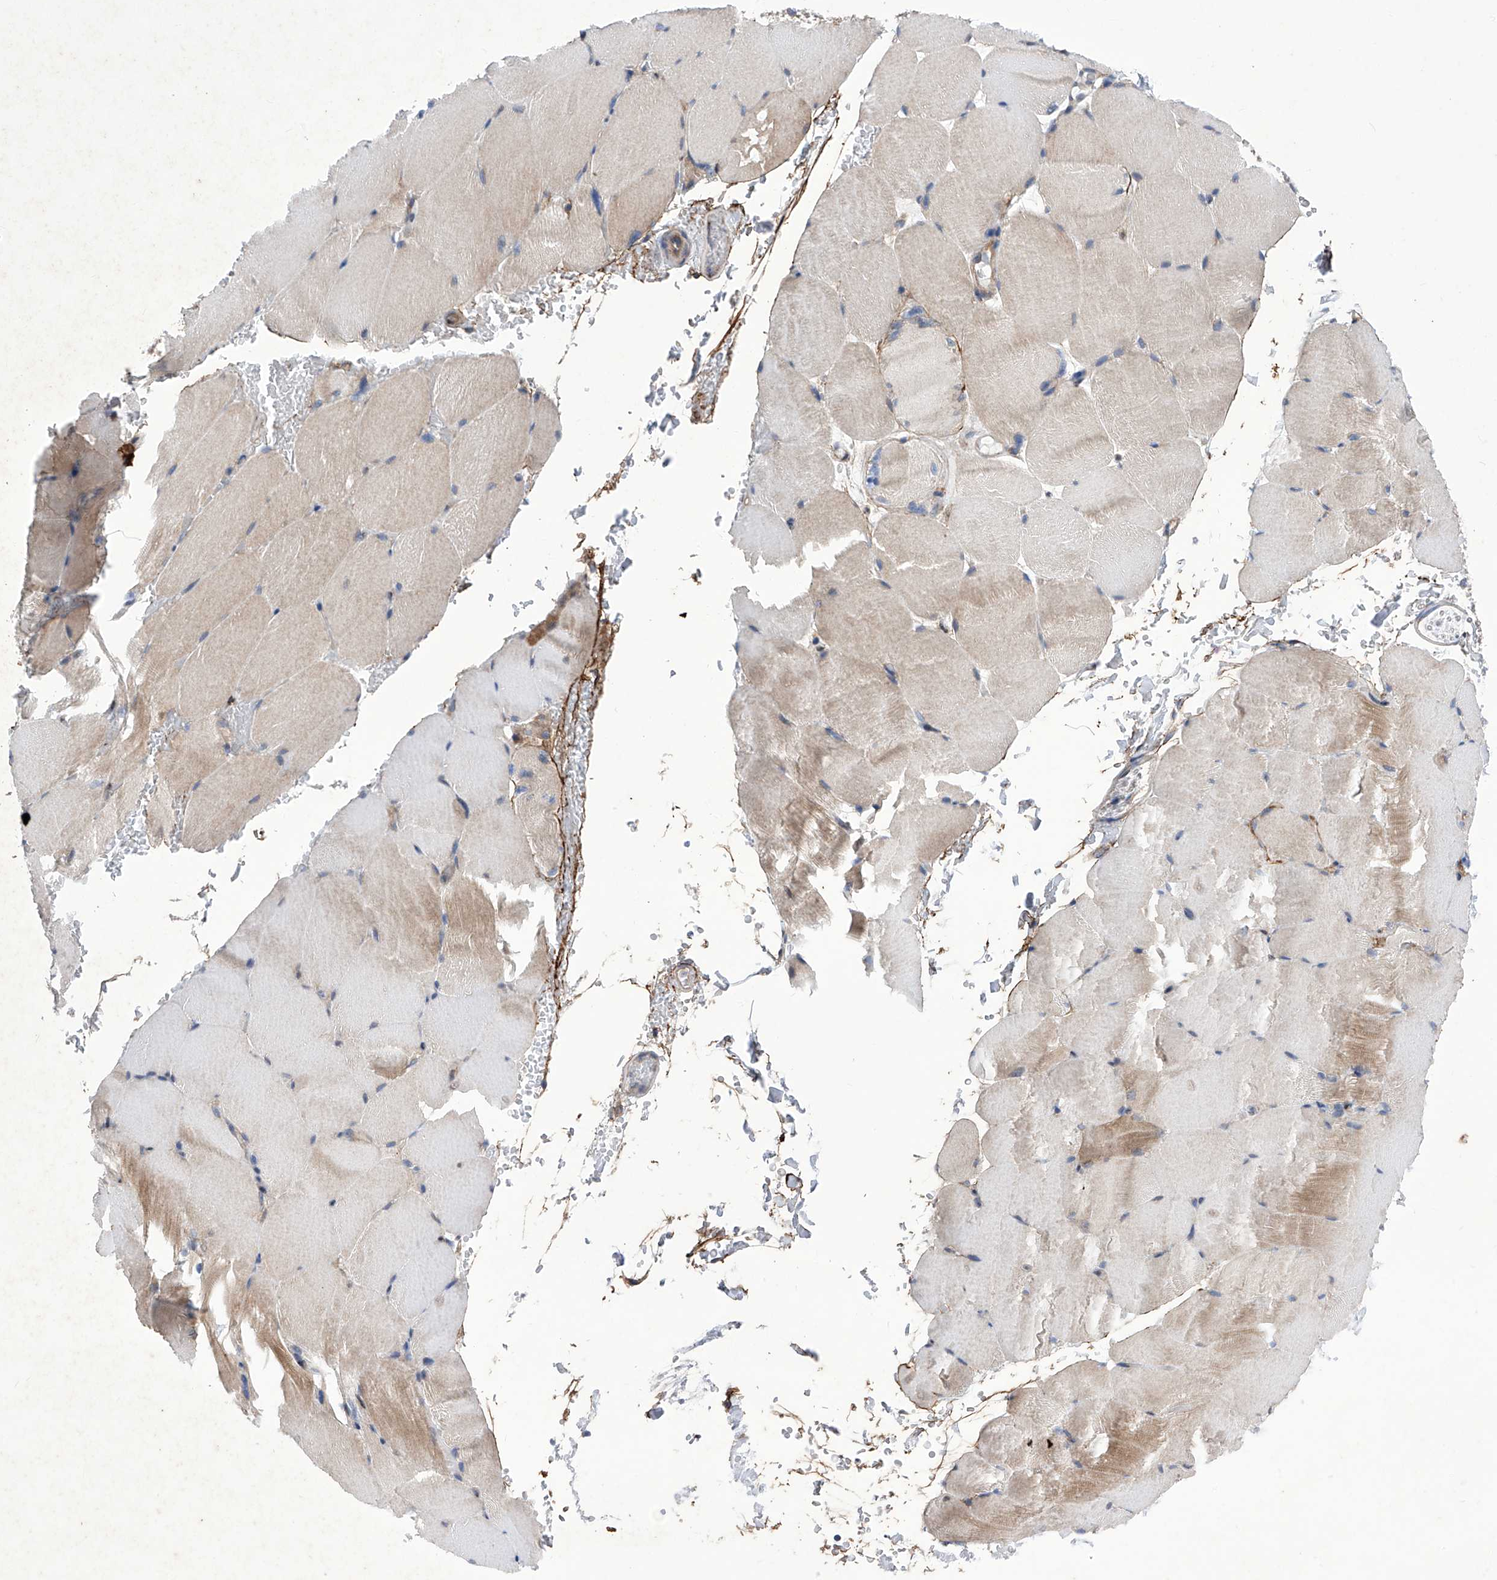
{"staining": {"intensity": "moderate", "quantity": "<25%", "location": "cytoplasmic/membranous"}, "tissue": "skeletal muscle", "cell_type": "Myocytes", "image_type": "normal", "snomed": [{"axis": "morphology", "description": "Normal tissue, NOS"}, {"axis": "topography", "description": "Skeletal muscle"}, {"axis": "topography", "description": "Parathyroid gland"}], "caption": "Protein expression analysis of unremarkable skeletal muscle exhibits moderate cytoplasmic/membranous staining in approximately <25% of myocytes. The staining was performed using DAB (3,3'-diaminobenzidine), with brown indicating positive protein expression. Nuclei are stained blue with hematoxylin.", "gene": "KTI12", "patient": {"sex": "female", "age": 37}}